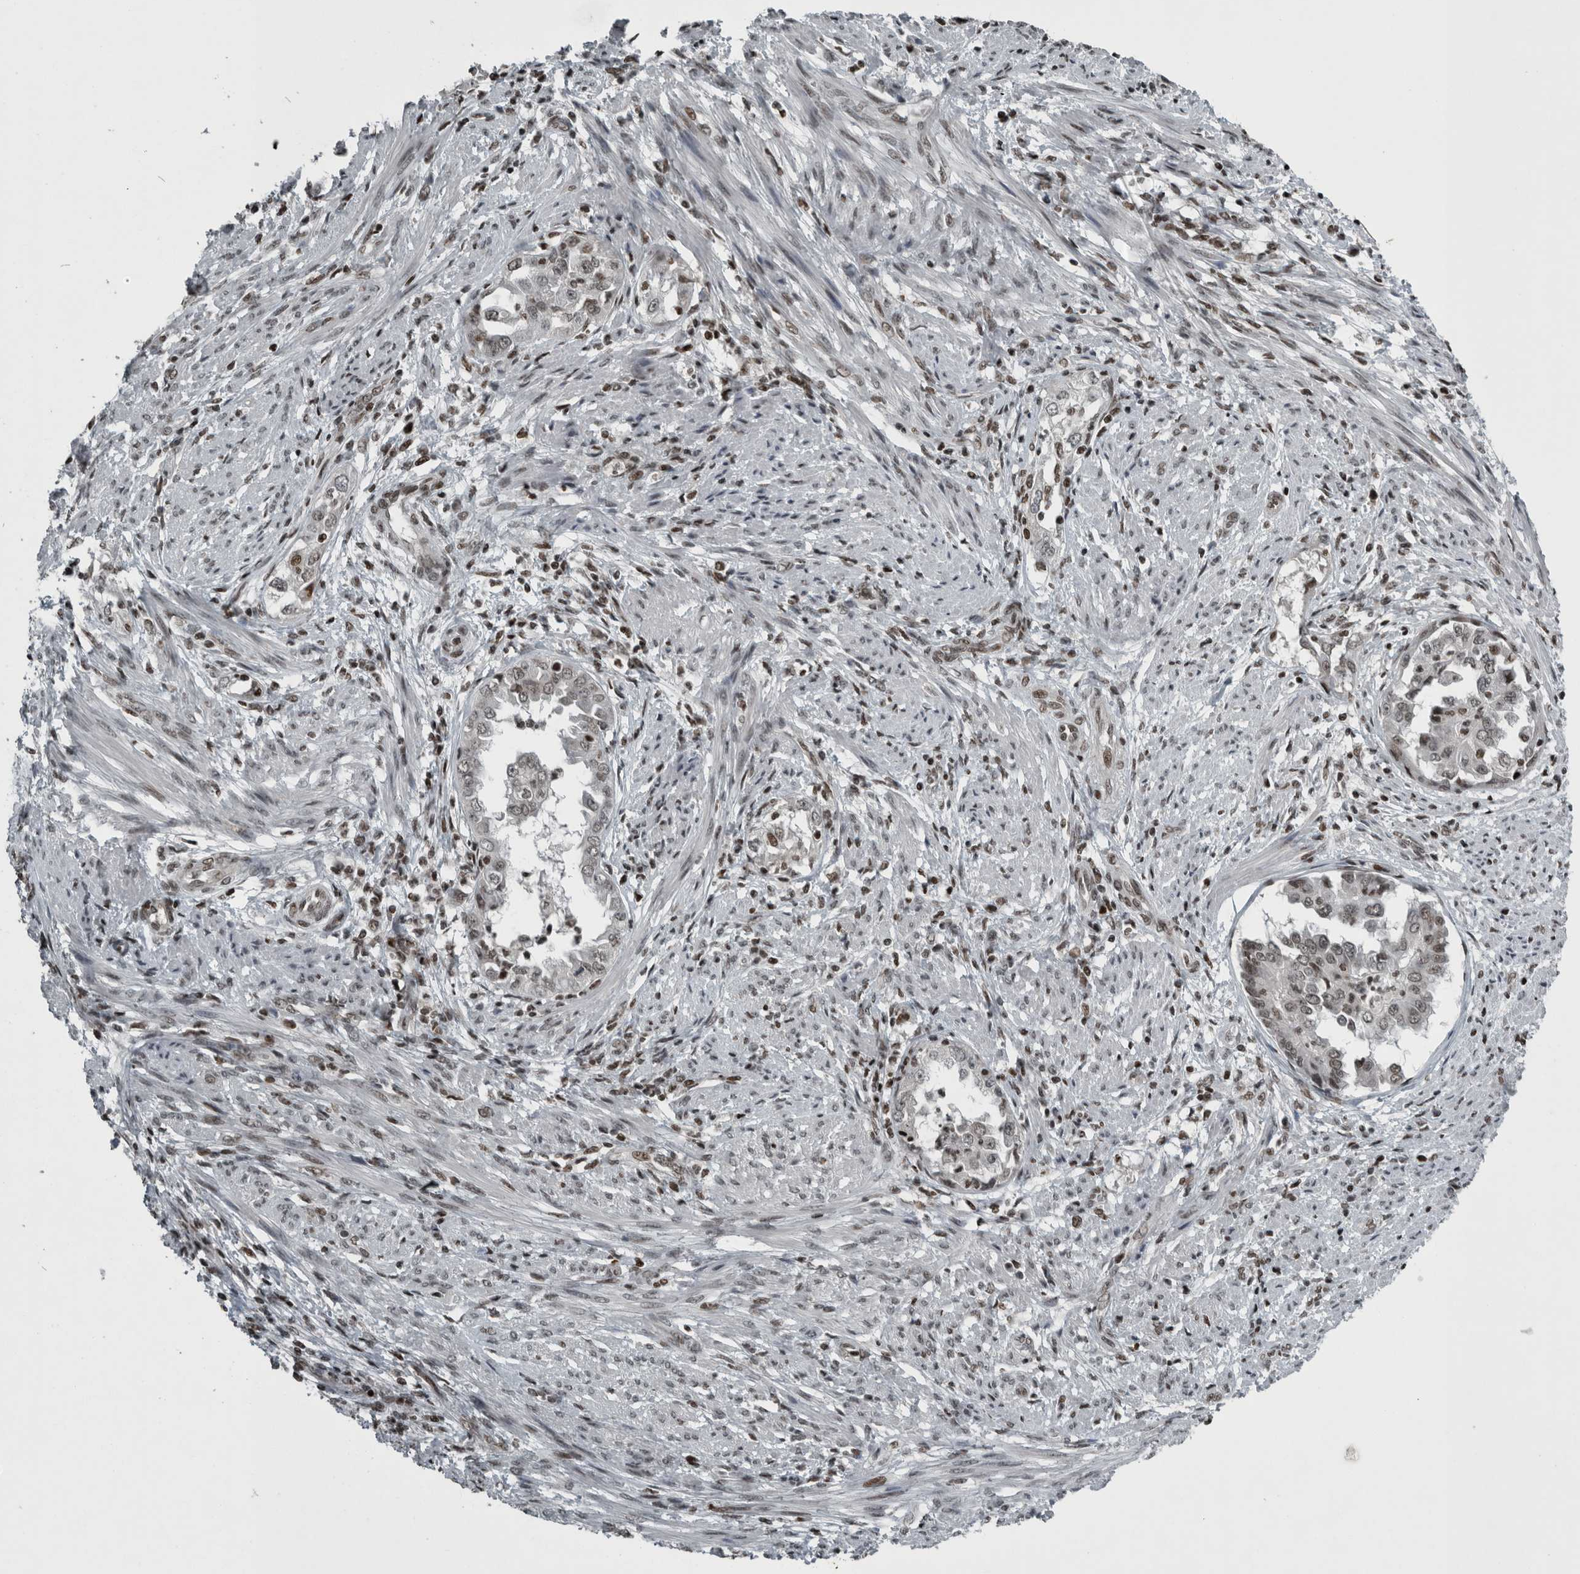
{"staining": {"intensity": "weak", "quantity": ">75%", "location": "nuclear"}, "tissue": "endometrial cancer", "cell_type": "Tumor cells", "image_type": "cancer", "snomed": [{"axis": "morphology", "description": "Adenocarcinoma, NOS"}, {"axis": "topography", "description": "Endometrium"}], "caption": "Immunohistochemistry (IHC) photomicrograph of neoplastic tissue: adenocarcinoma (endometrial) stained using immunohistochemistry (IHC) reveals low levels of weak protein expression localized specifically in the nuclear of tumor cells, appearing as a nuclear brown color.", "gene": "UNC50", "patient": {"sex": "female", "age": 85}}